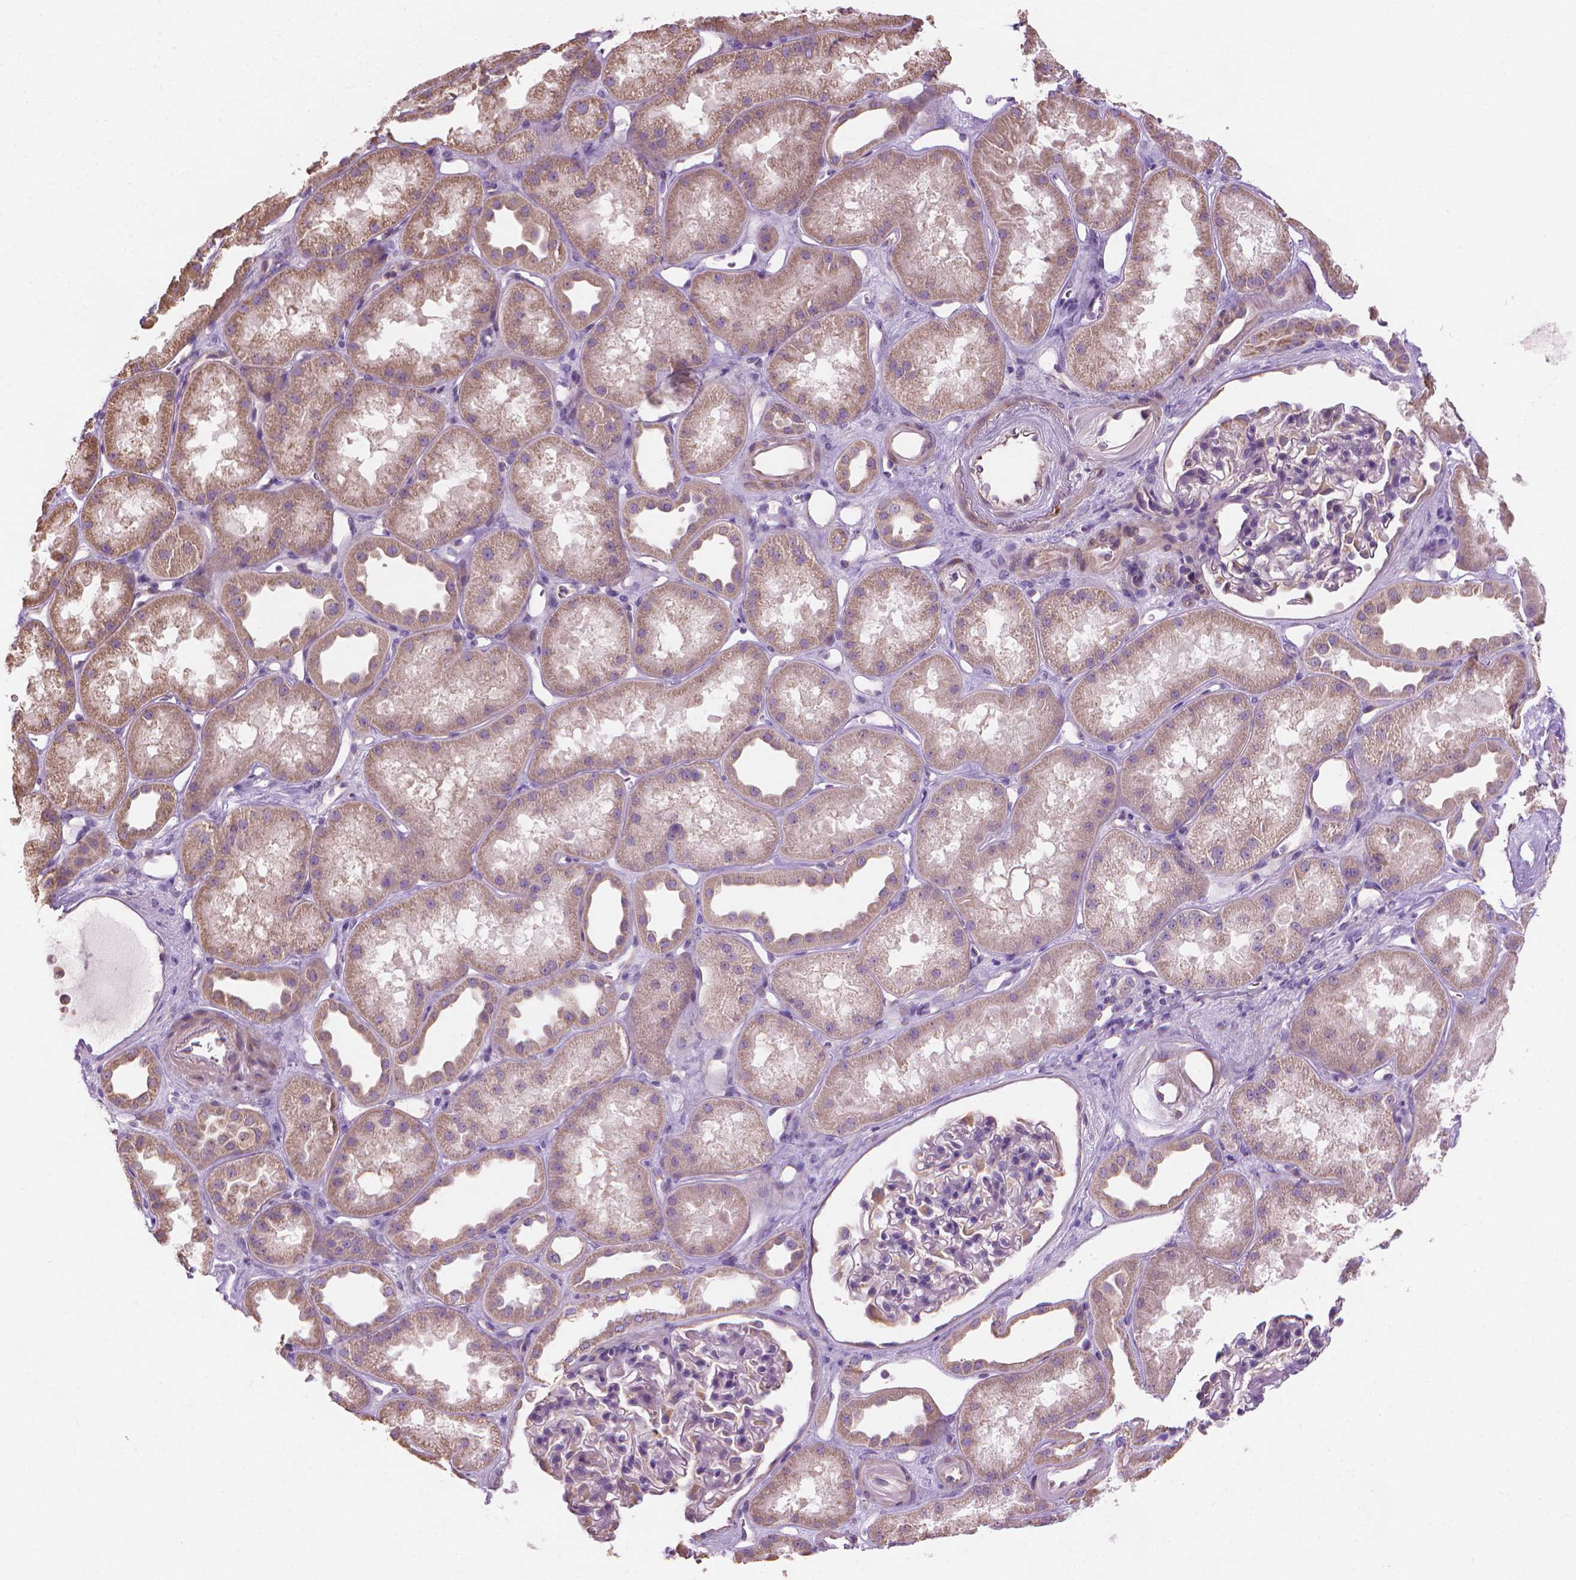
{"staining": {"intensity": "negative", "quantity": "none", "location": "none"}, "tissue": "kidney", "cell_type": "Cells in glomeruli", "image_type": "normal", "snomed": [{"axis": "morphology", "description": "Normal tissue, NOS"}, {"axis": "topography", "description": "Kidney"}], "caption": "Immunohistochemistry (IHC) image of benign human kidney stained for a protein (brown), which shows no expression in cells in glomeruli.", "gene": "TTC29", "patient": {"sex": "male", "age": 61}}